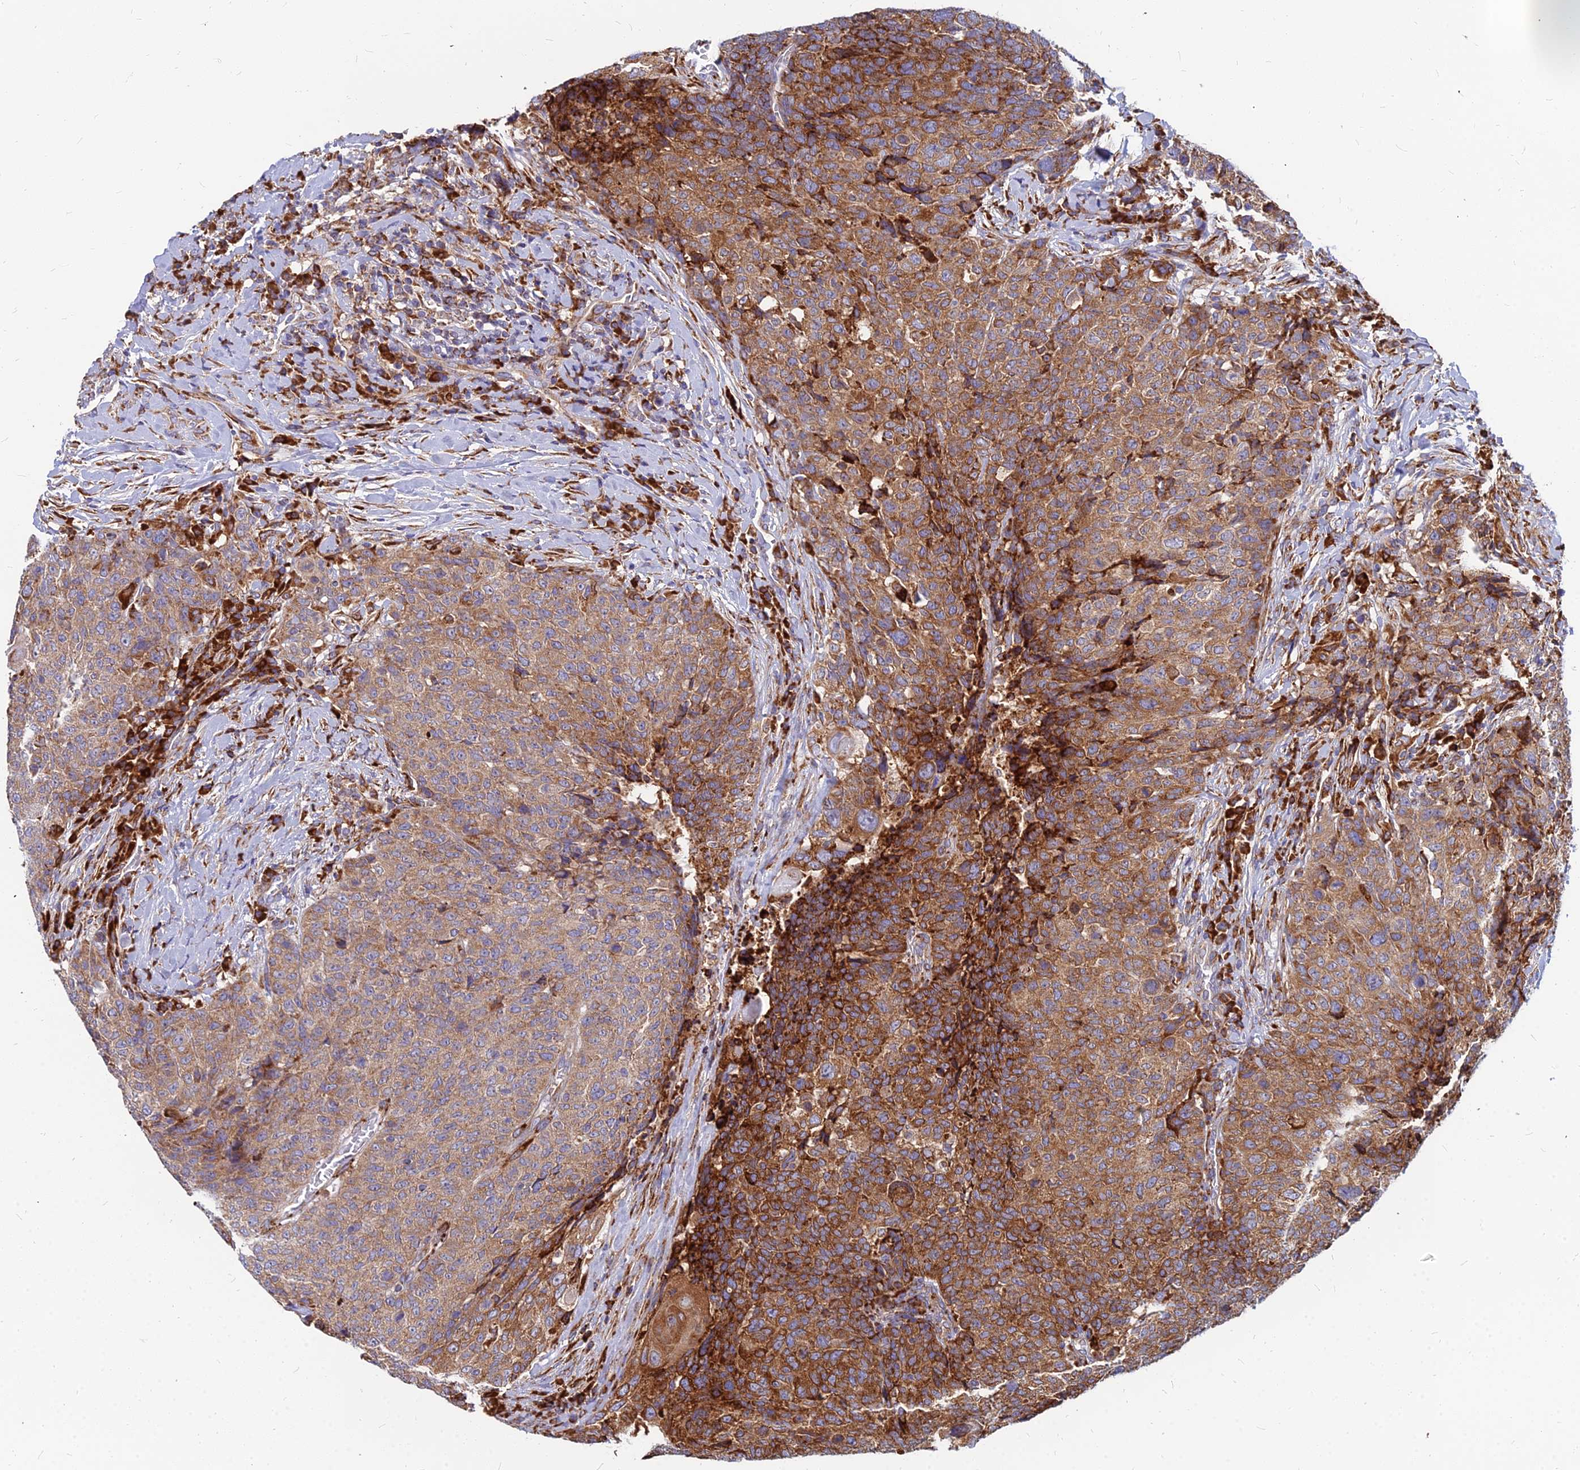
{"staining": {"intensity": "strong", "quantity": ">75%", "location": "cytoplasmic/membranous"}, "tissue": "head and neck cancer", "cell_type": "Tumor cells", "image_type": "cancer", "snomed": [{"axis": "morphology", "description": "Squamous cell carcinoma, NOS"}, {"axis": "topography", "description": "Head-Neck"}], "caption": "Strong cytoplasmic/membranous positivity is identified in about >75% of tumor cells in squamous cell carcinoma (head and neck).", "gene": "CCT6B", "patient": {"sex": "male", "age": 66}}